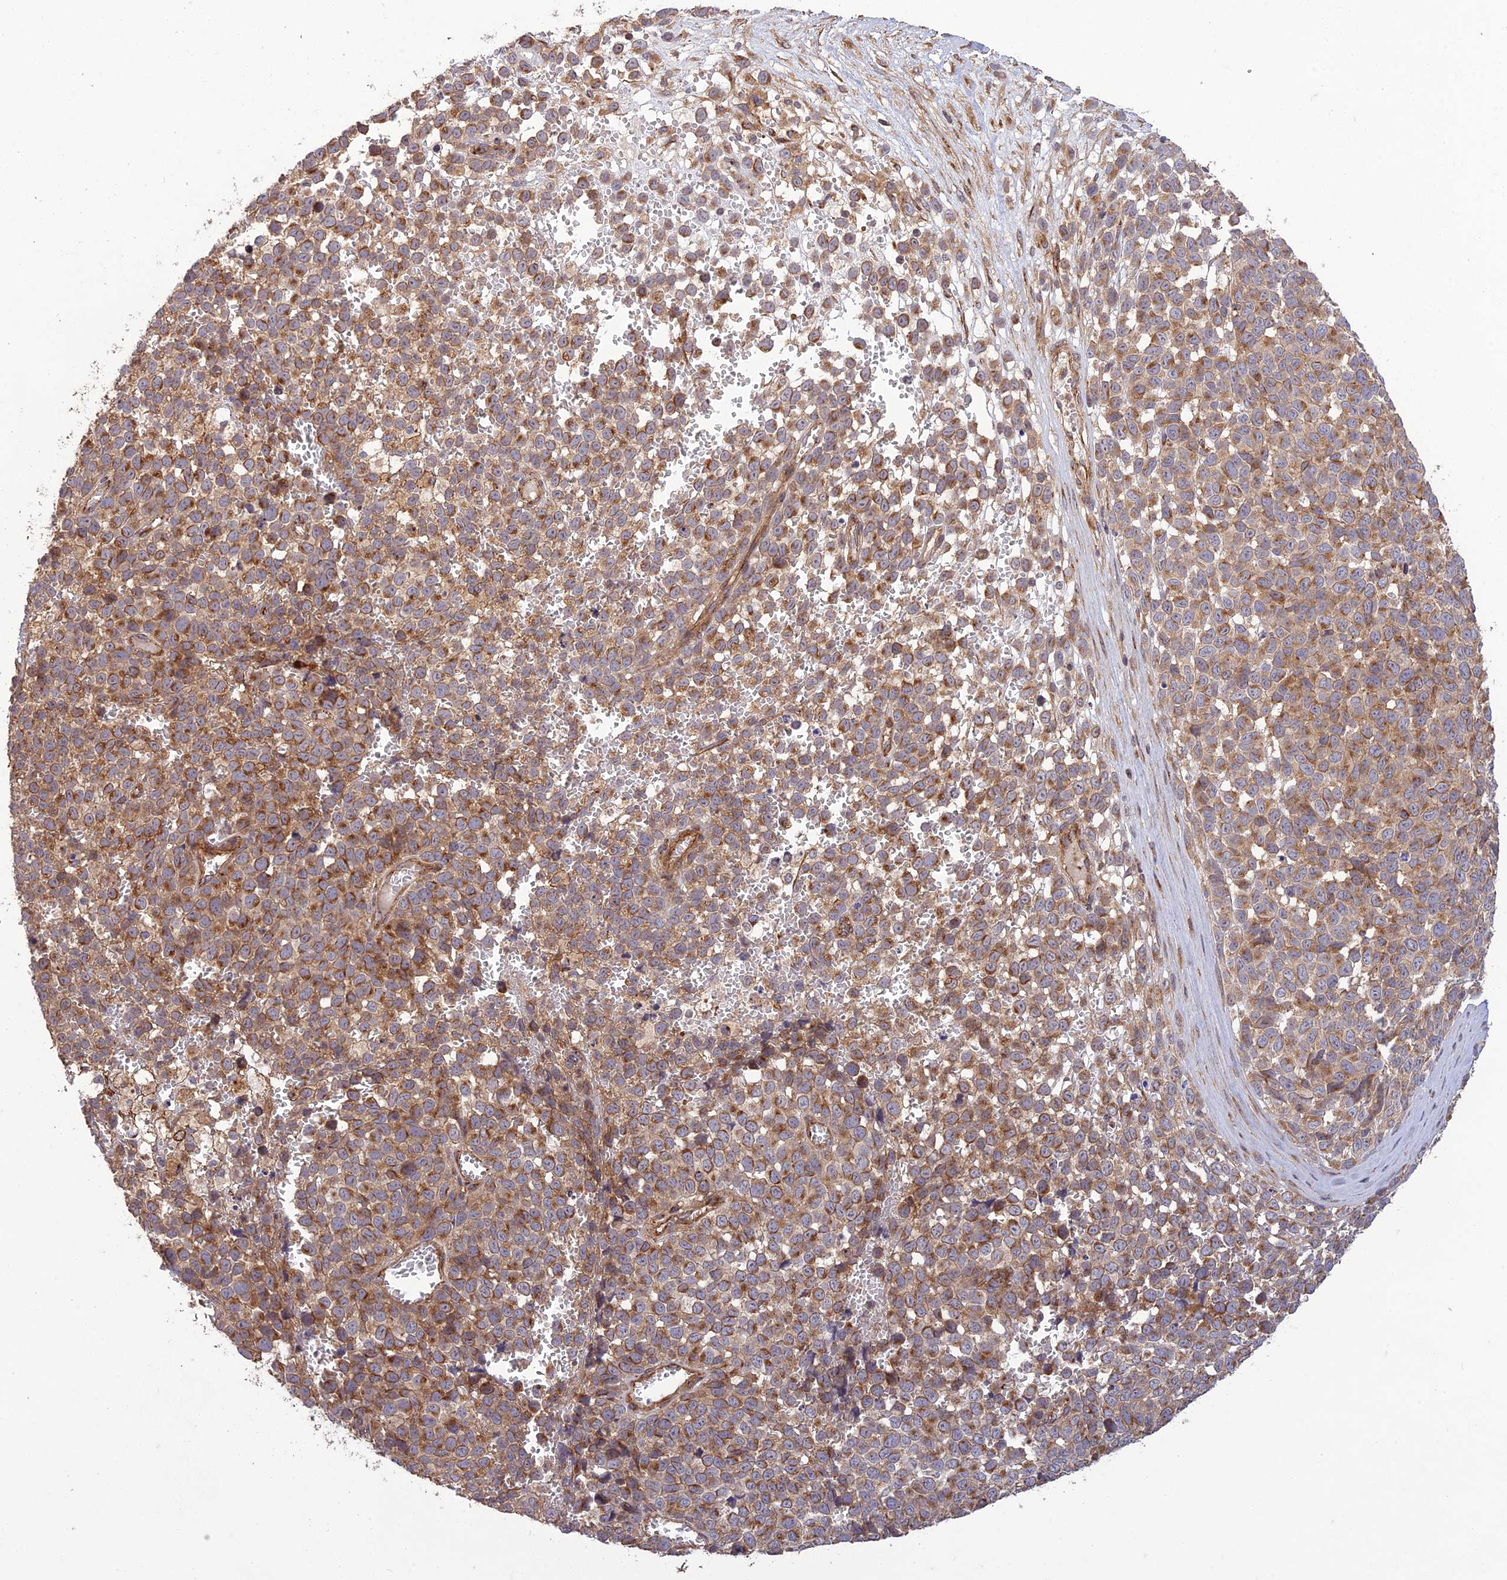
{"staining": {"intensity": "moderate", "quantity": ">75%", "location": "cytoplasmic/membranous"}, "tissue": "melanoma", "cell_type": "Tumor cells", "image_type": "cancer", "snomed": [{"axis": "morphology", "description": "Malignant melanoma, NOS"}, {"axis": "topography", "description": "Nose, NOS"}], "caption": "Melanoma stained for a protein exhibits moderate cytoplasmic/membranous positivity in tumor cells.", "gene": "TMEM131L", "patient": {"sex": "female", "age": 48}}